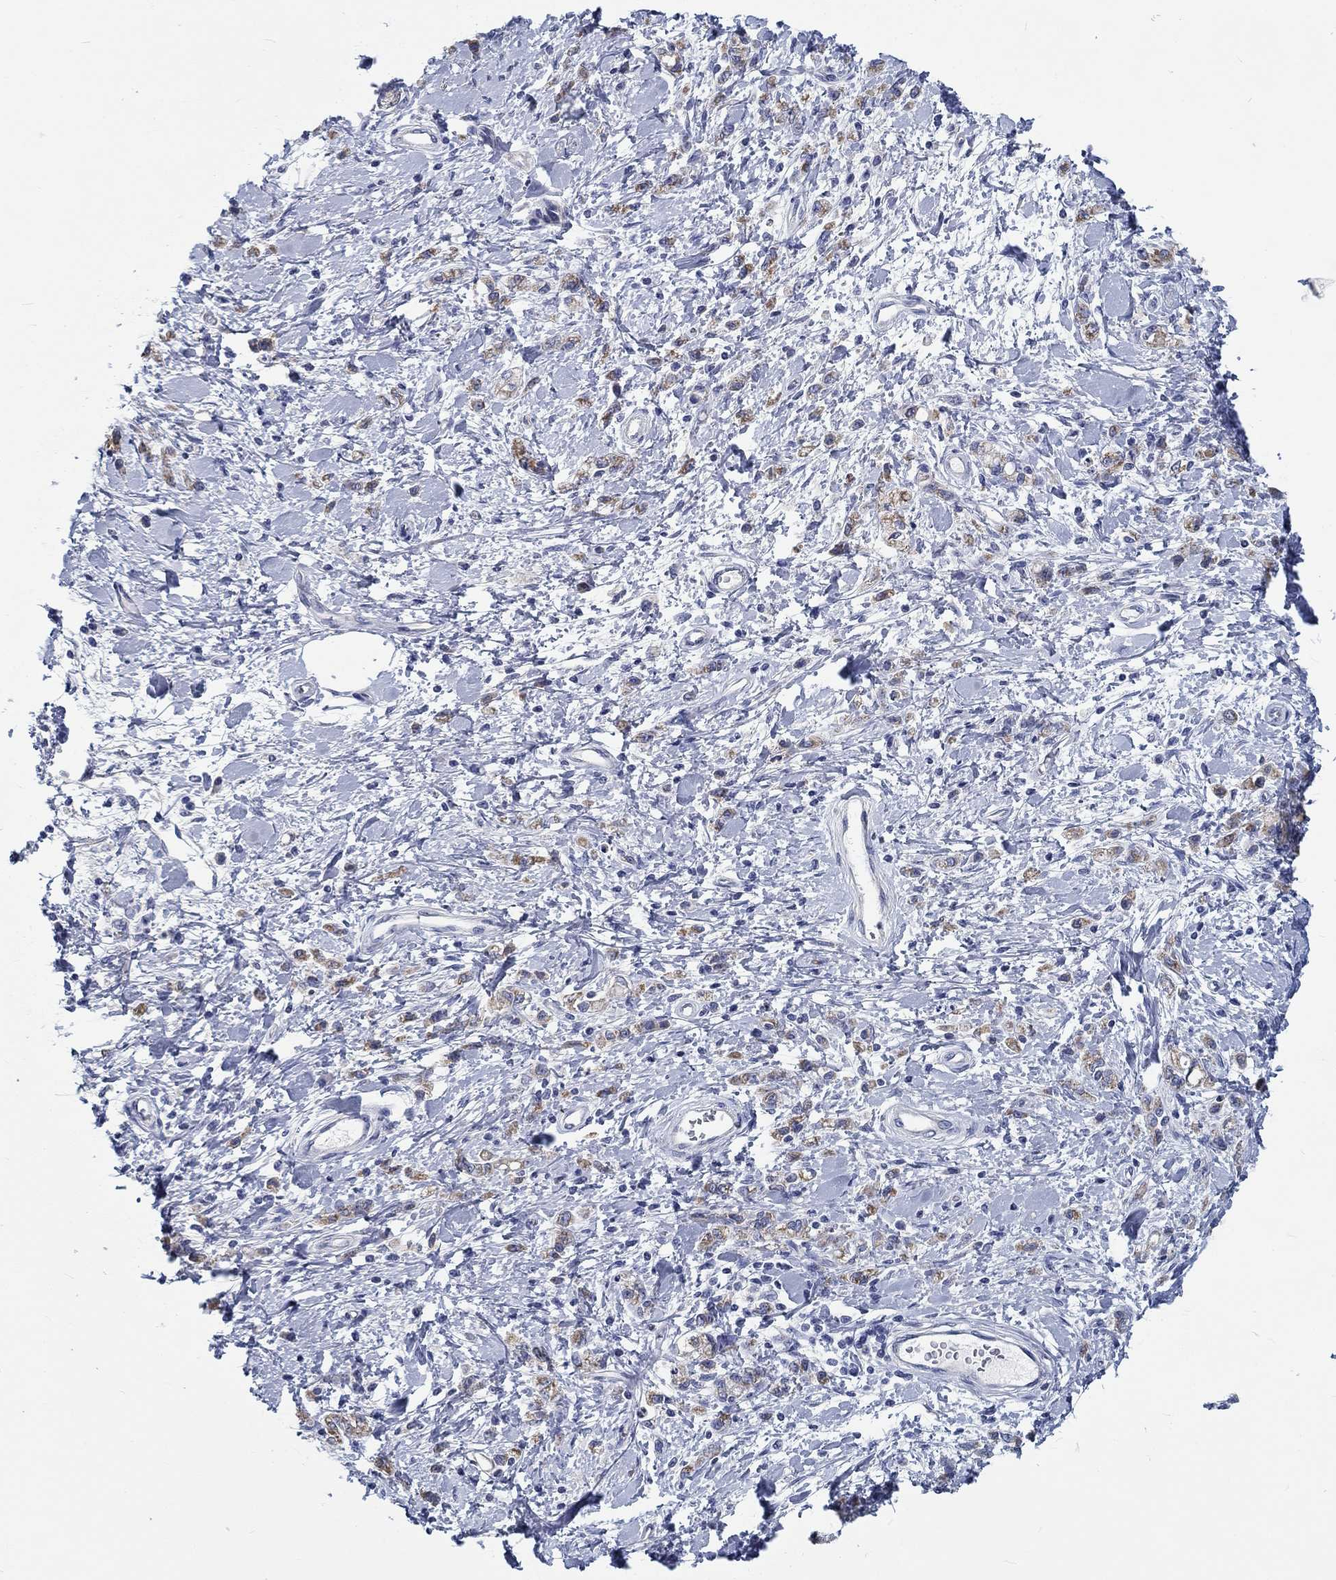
{"staining": {"intensity": "moderate", "quantity": "25%-75%", "location": "cytoplasmic/membranous"}, "tissue": "stomach cancer", "cell_type": "Tumor cells", "image_type": "cancer", "snomed": [{"axis": "morphology", "description": "Adenocarcinoma, NOS"}, {"axis": "topography", "description": "Stomach"}], "caption": "There is medium levels of moderate cytoplasmic/membranous expression in tumor cells of adenocarcinoma (stomach), as demonstrated by immunohistochemical staining (brown color).", "gene": "MYBPC1", "patient": {"sex": "male", "age": 77}}